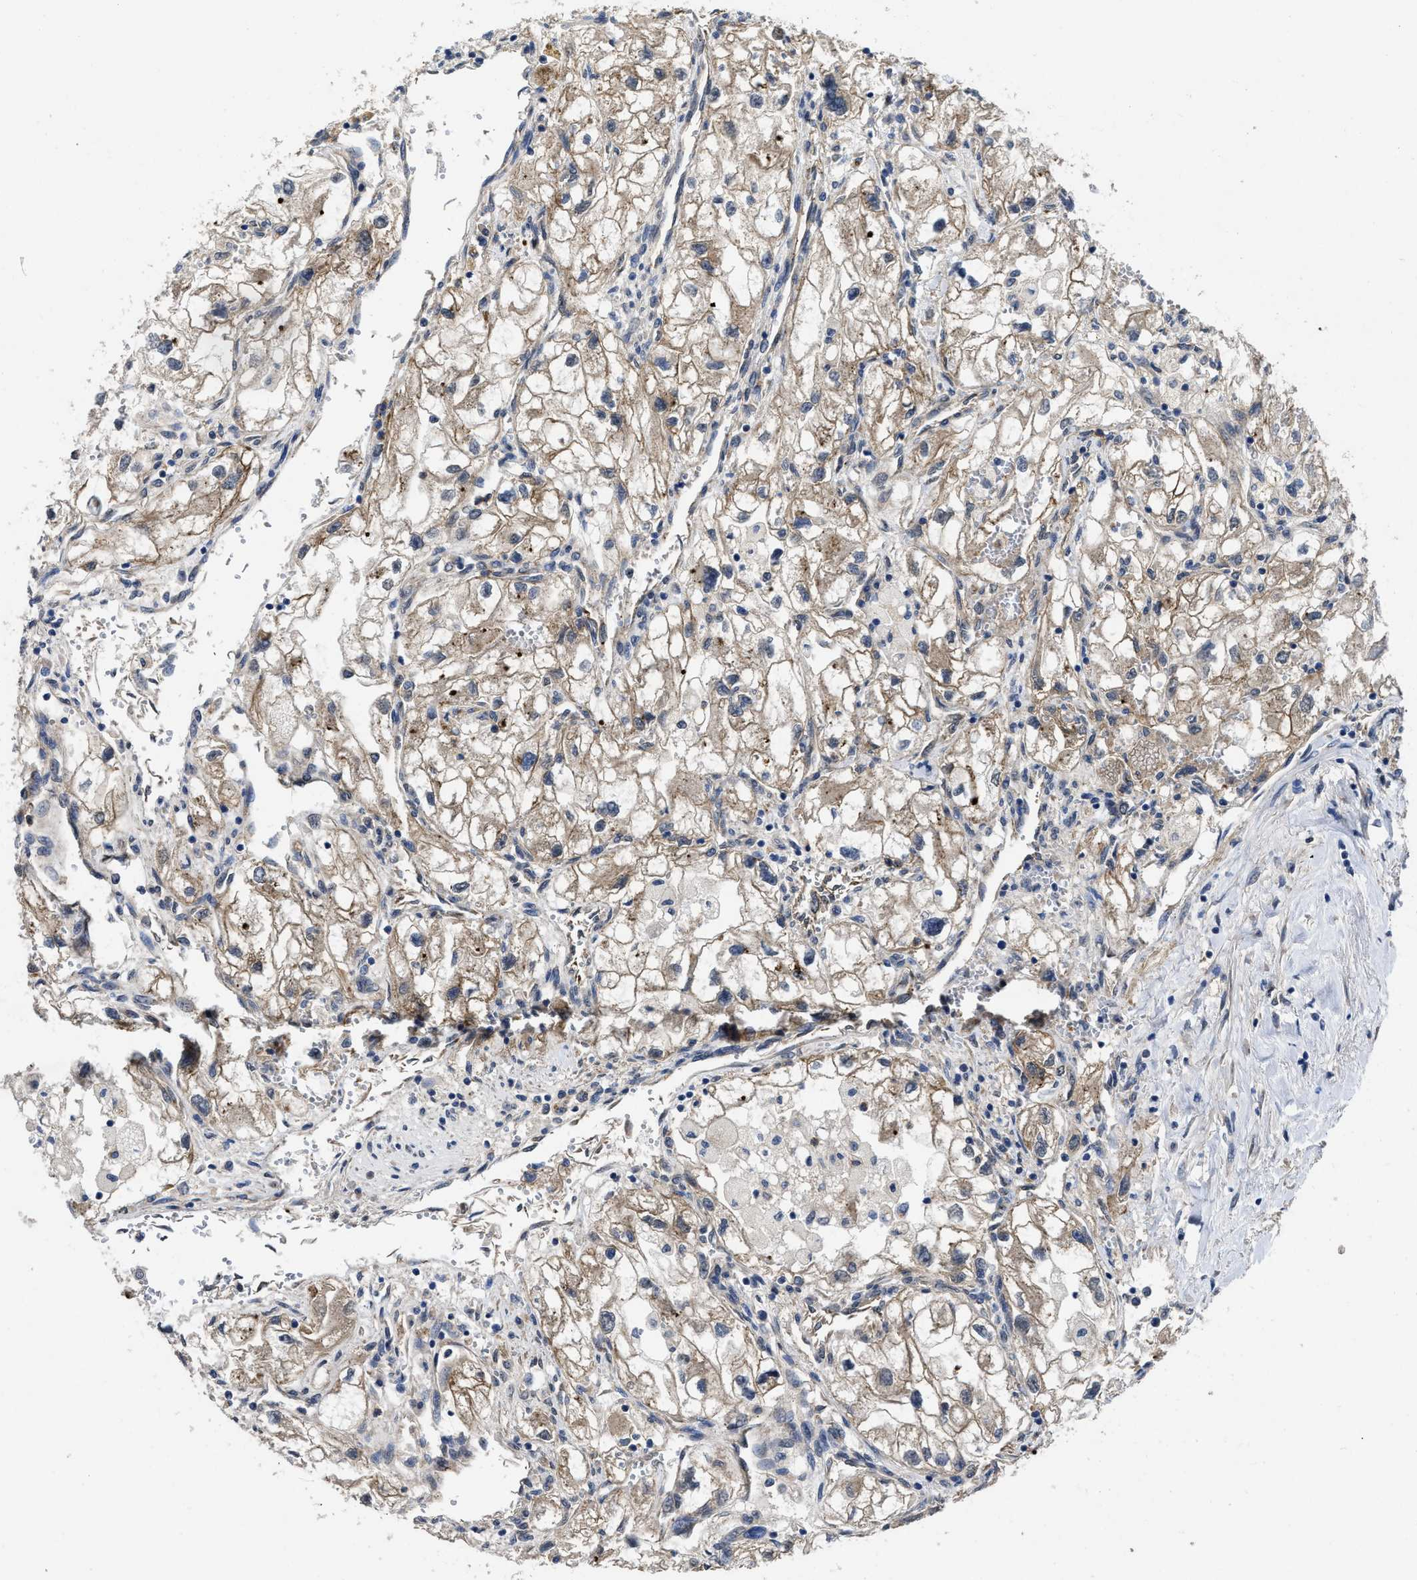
{"staining": {"intensity": "weak", "quantity": ">75%", "location": "cytoplasmic/membranous"}, "tissue": "renal cancer", "cell_type": "Tumor cells", "image_type": "cancer", "snomed": [{"axis": "morphology", "description": "Adenocarcinoma, NOS"}, {"axis": "topography", "description": "Kidney"}], "caption": "The immunohistochemical stain labels weak cytoplasmic/membranous positivity in tumor cells of renal cancer (adenocarcinoma) tissue. The staining was performed using DAB (3,3'-diaminobenzidine), with brown indicating positive protein expression. Nuclei are stained blue with hematoxylin.", "gene": "PKD2", "patient": {"sex": "female", "age": 70}}